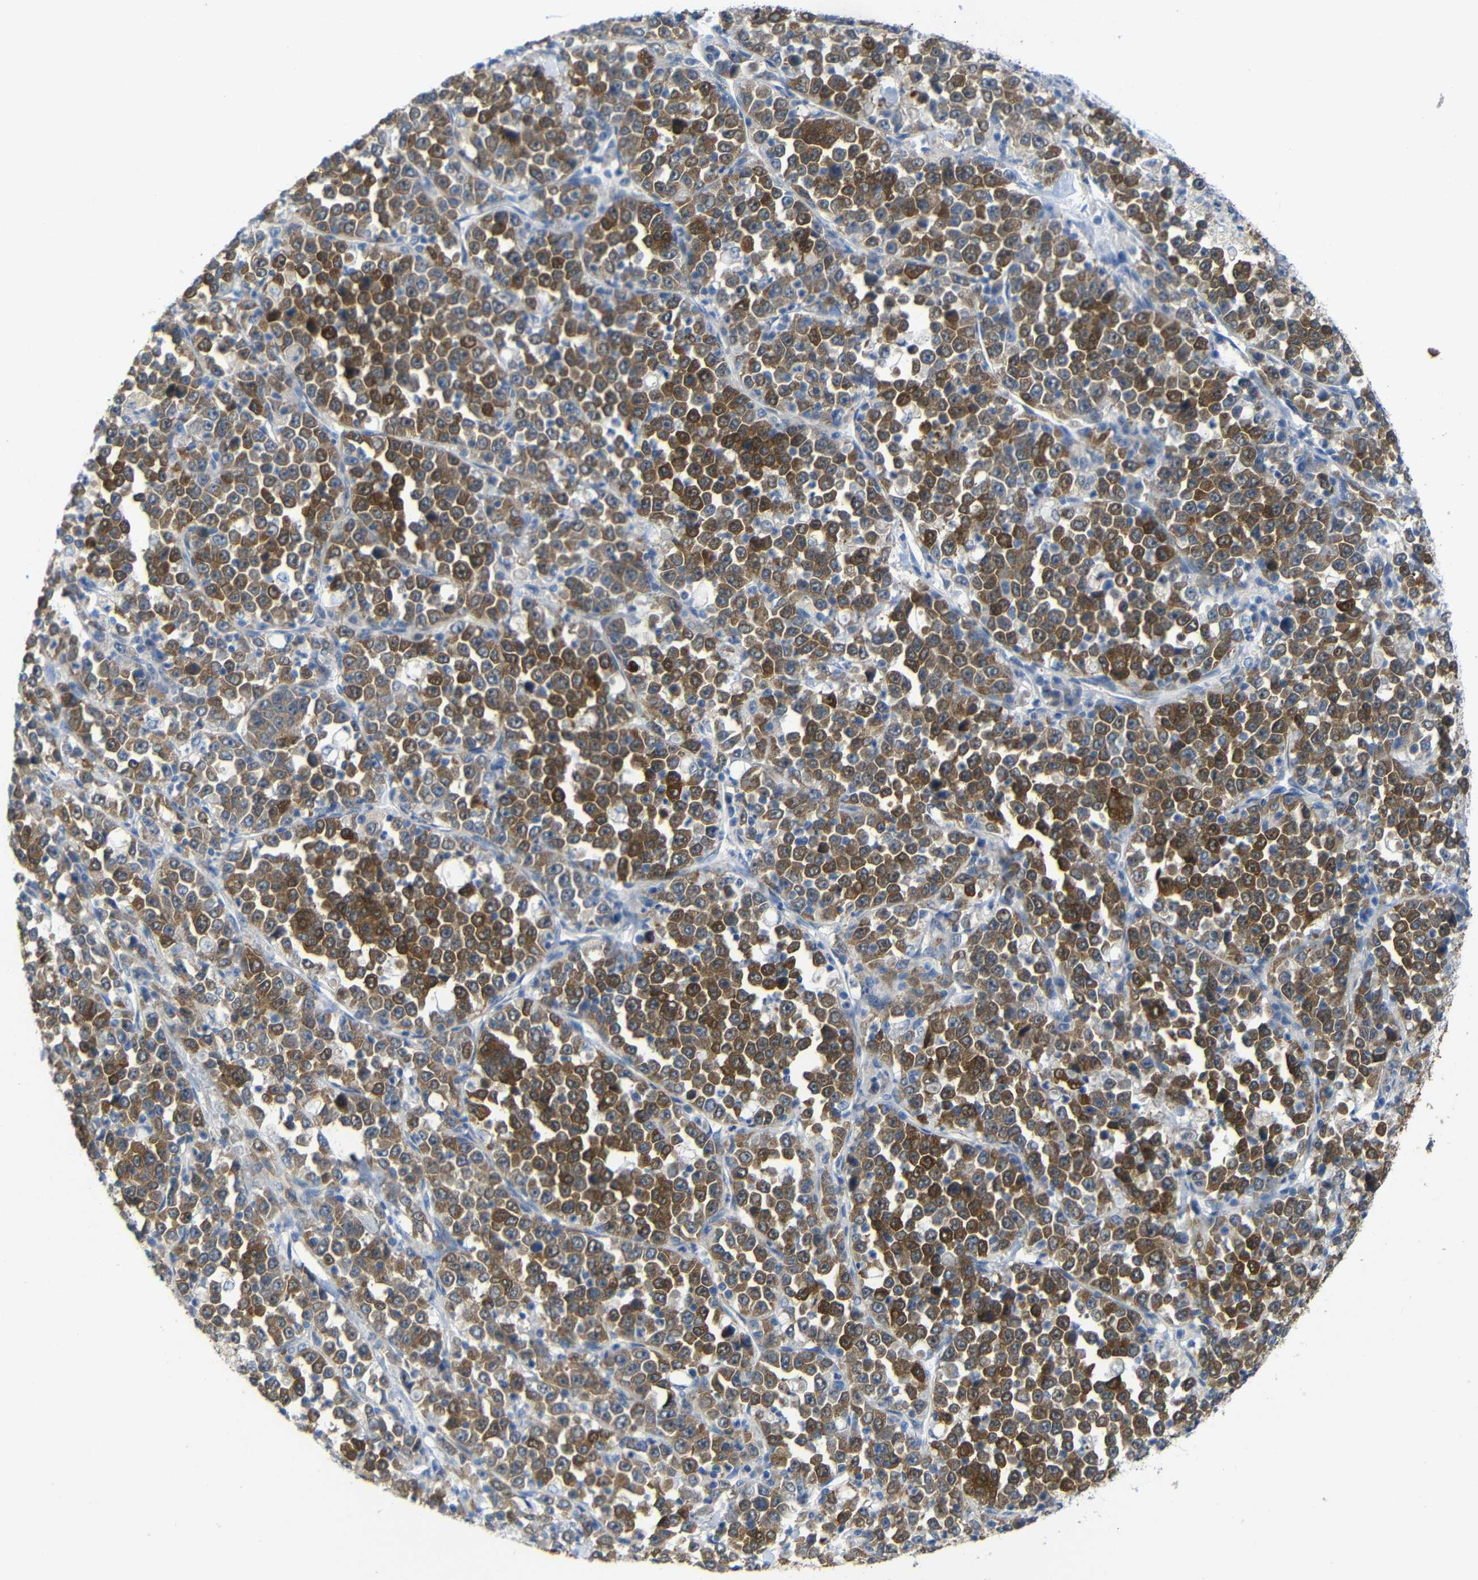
{"staining": {"intensity": "moderate", "quantity": ">75%", "location": "cytoplasmic/membranous"}, "tissue": "stomach cancer", "cell_type": "Tumor cells", "image_type": "cancer", "snomed": [{"axis": "morphology", "description": "Normal tissue, NOS"}, {"axis": "morphology", "description": "Adenocarcinoma, NOS"}, {"axis": "topography", "description": "Stomach, upper"}, {"axis": "topography", "description": "Stomach"}], "caption": "High-power microscopy captured an immunohistochemistry (IHC) micrograph of stomach adenocarcinoma, revealing moderate cytoplasmic/membranous expression in about >75% of tumor cells. The protein is stained brown, and the nuclei are stained in blue (DAB (3,3'-diaminobenzidine) IHC with brightfield microscopy, high magnification).", "gene": "TBC1D32", "patient": {"sex": "male", "age": 59}}